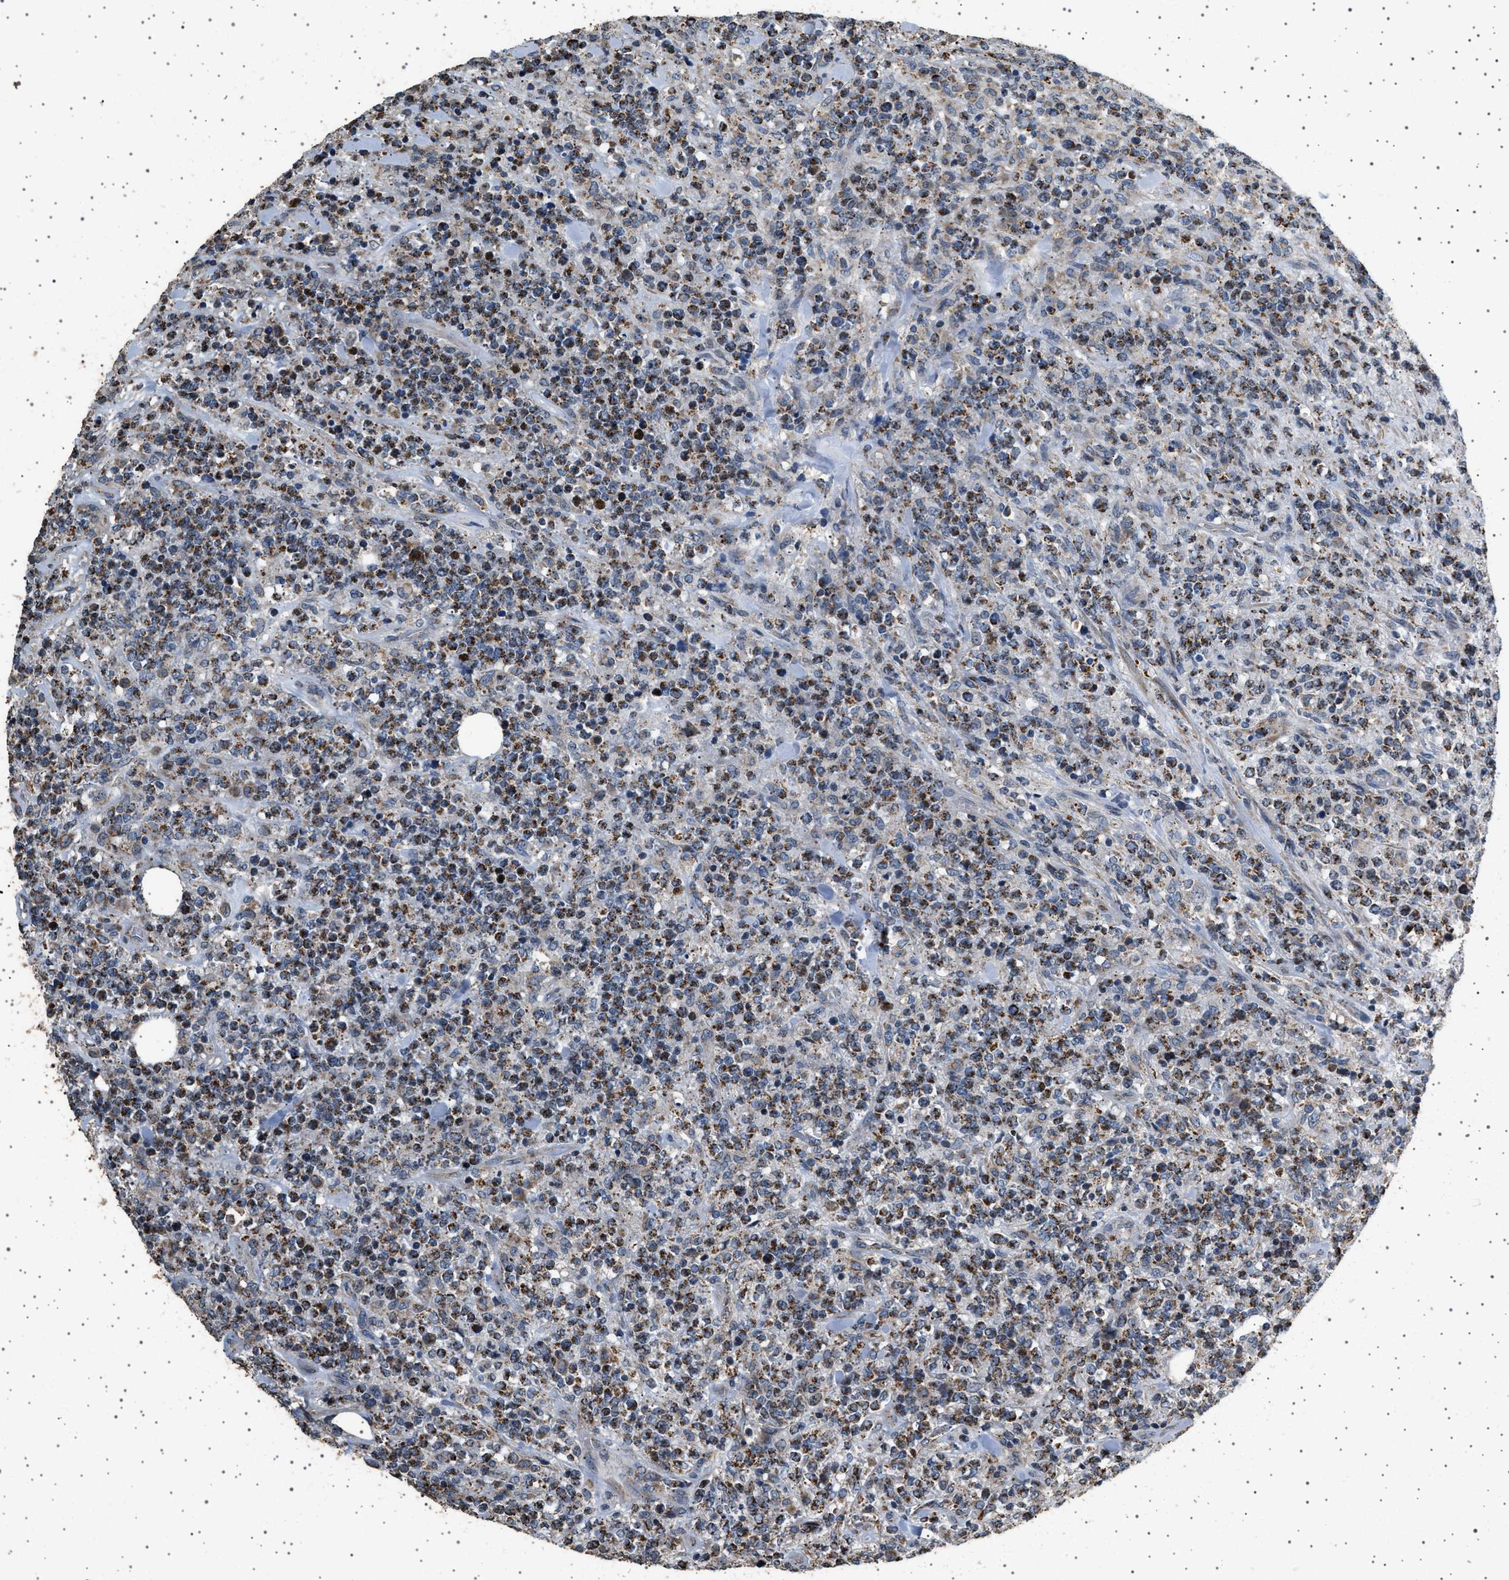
{"staining": {"intensity": "moderate", "quantity": ">75%", "location": "cytoplasmic/membranous"}, "tissue": "lymphoma", "cell_type": "Tumor cells", "image_type": "cancer", "snomed": [{"axis": "morphology", "description": "Malignant lymphoma, non-Hodgkin's type, High grade"}, {"axis": "topography", "description": "Soft tissue"}], "caption": "Immunohistochemical staining of human lymphoma shows moderate cytoplasmic/membranous protein expression in about >75% of tumor cells.", "gene": "KCNA4", "patient": {"sex": "male", "age": 18}}